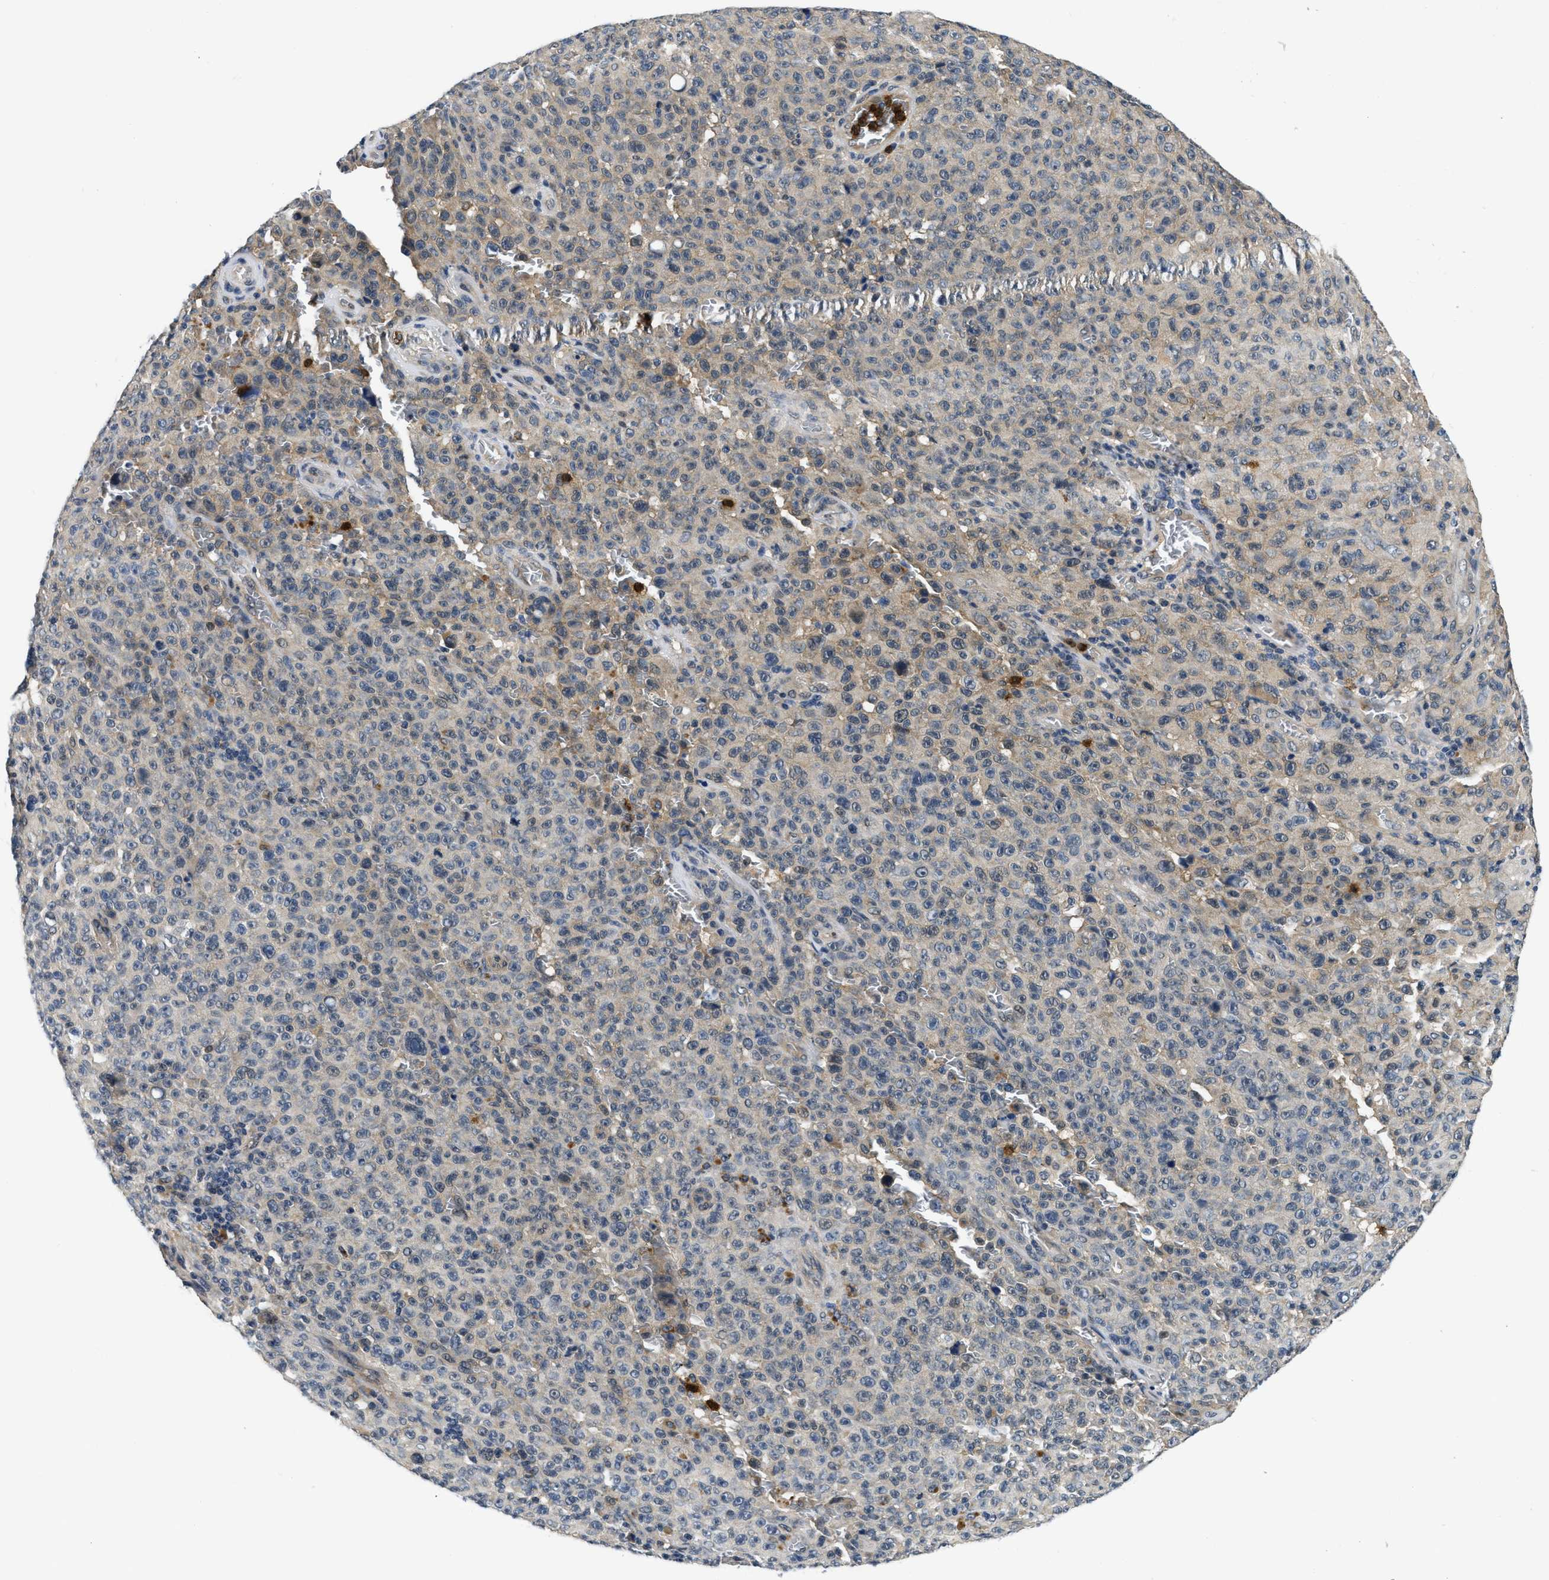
{"staining": {"intensity": "weak", "quantity": "<25%", "location": "cytoplasmic/membranous"}, "tissue": "melanoma", "cell_type": "Tumor cells", "image_type": "cancer", "snomed": [{"axis": "morphology", "description": "Malignant melanoma, NOS"}, {"axis": "topography", "description": "Skin"}], "caption": "Immunohistochemical staining of malignant melanoma exhibits no significant expression in tumor cells.", "gene": "SMAD4", "patient": {"sex": "female", "age": 82}}